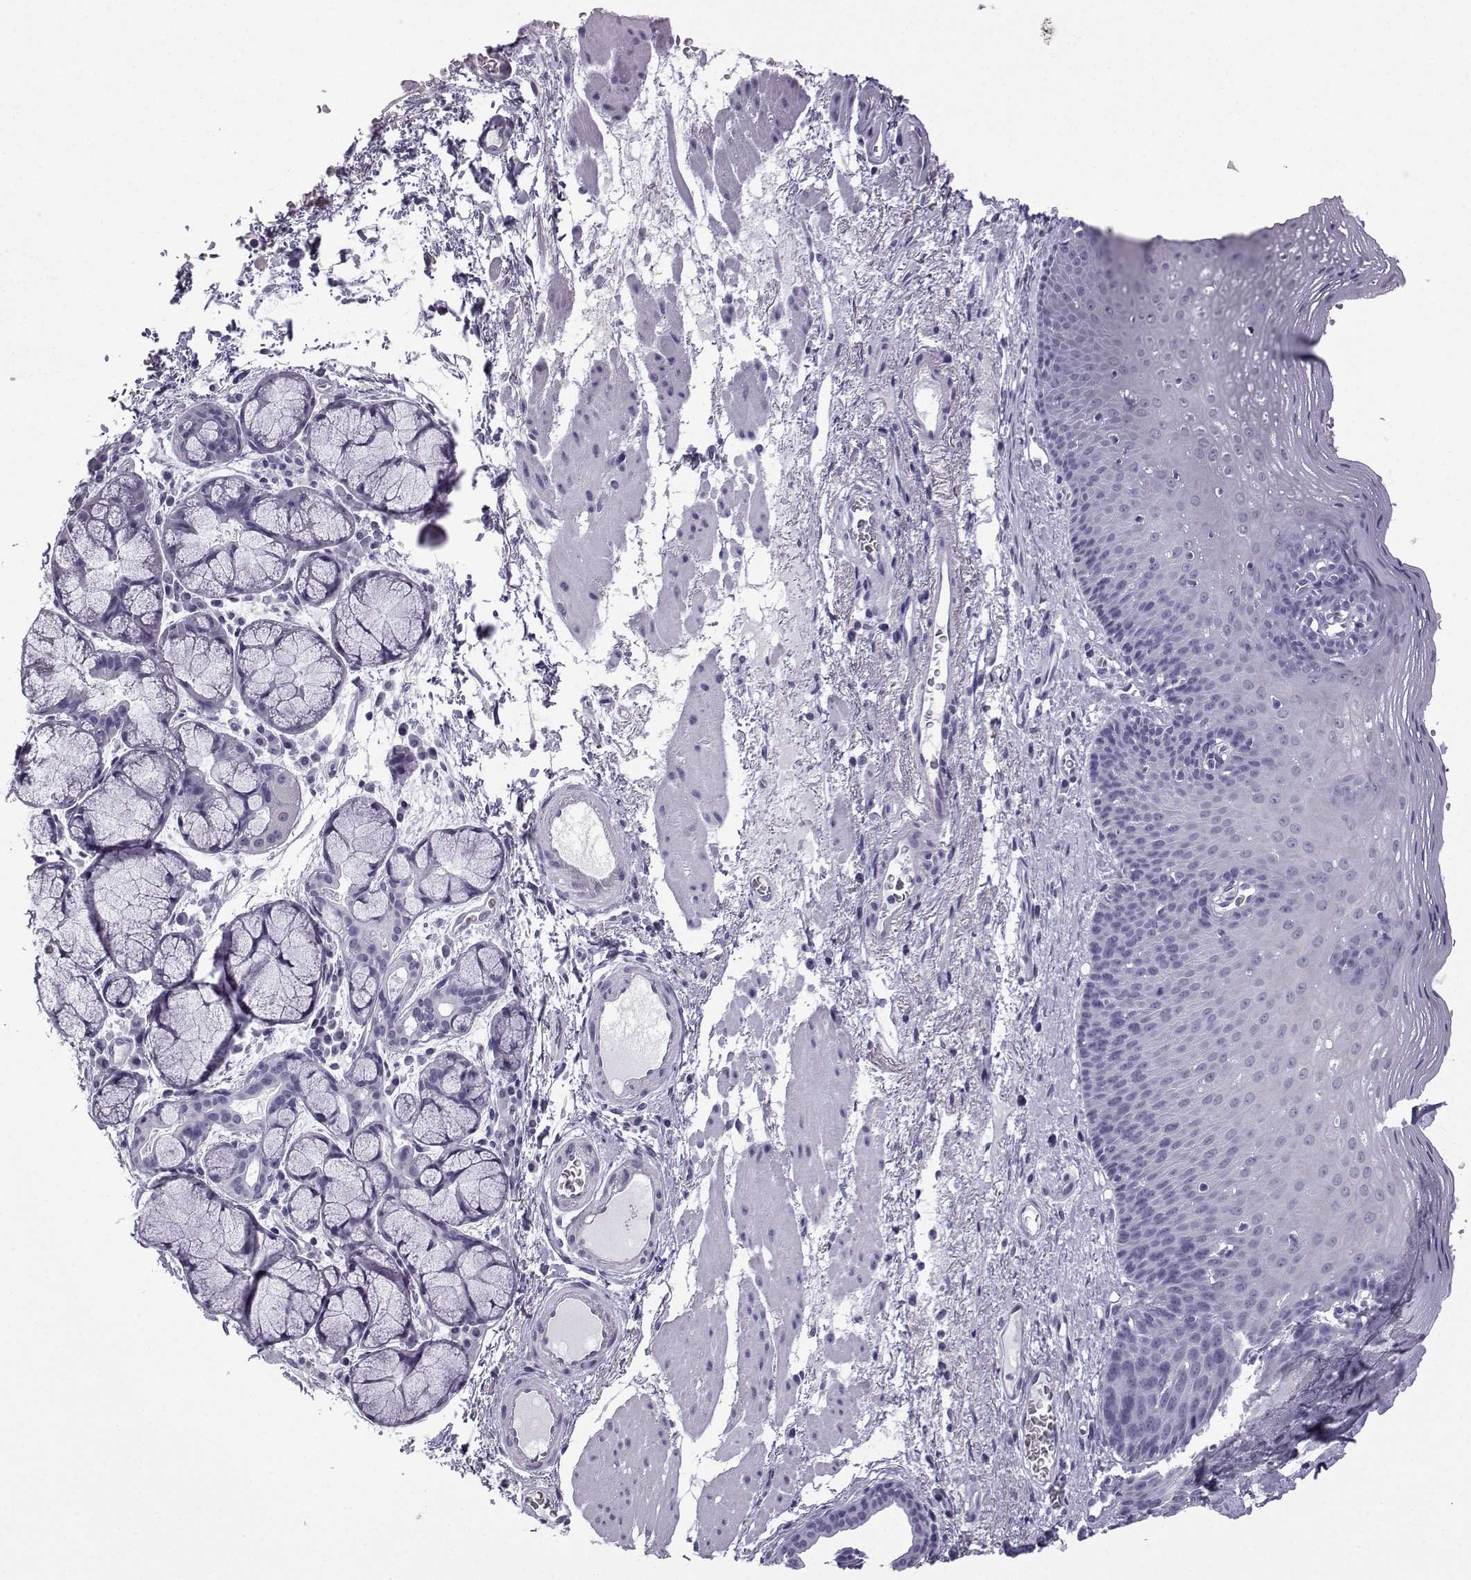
{"staining": {"intensity": "negative", "quantity": "none", "location": "none"}, "tissue": "esophagus", "cell_type": "Squamous epithelial cells", "image_type": "normal", "snomed": [{"axis": "morphology", "description": "Normal tissue, NOS"}, {"axis": "topography", "description": "Esophagus"}], "caption": "A micrograph of human esophagus is negative for staining in squamous epithelial cells. Brightfield microscopy of immunohistochemistry stained with DAB (3,3'-diaminobenzidine) (brown) and hematoxylin (blue), captured at high magnification.", "gene": "MRGBP", "patient": {"sex": "male", "age": 76}}